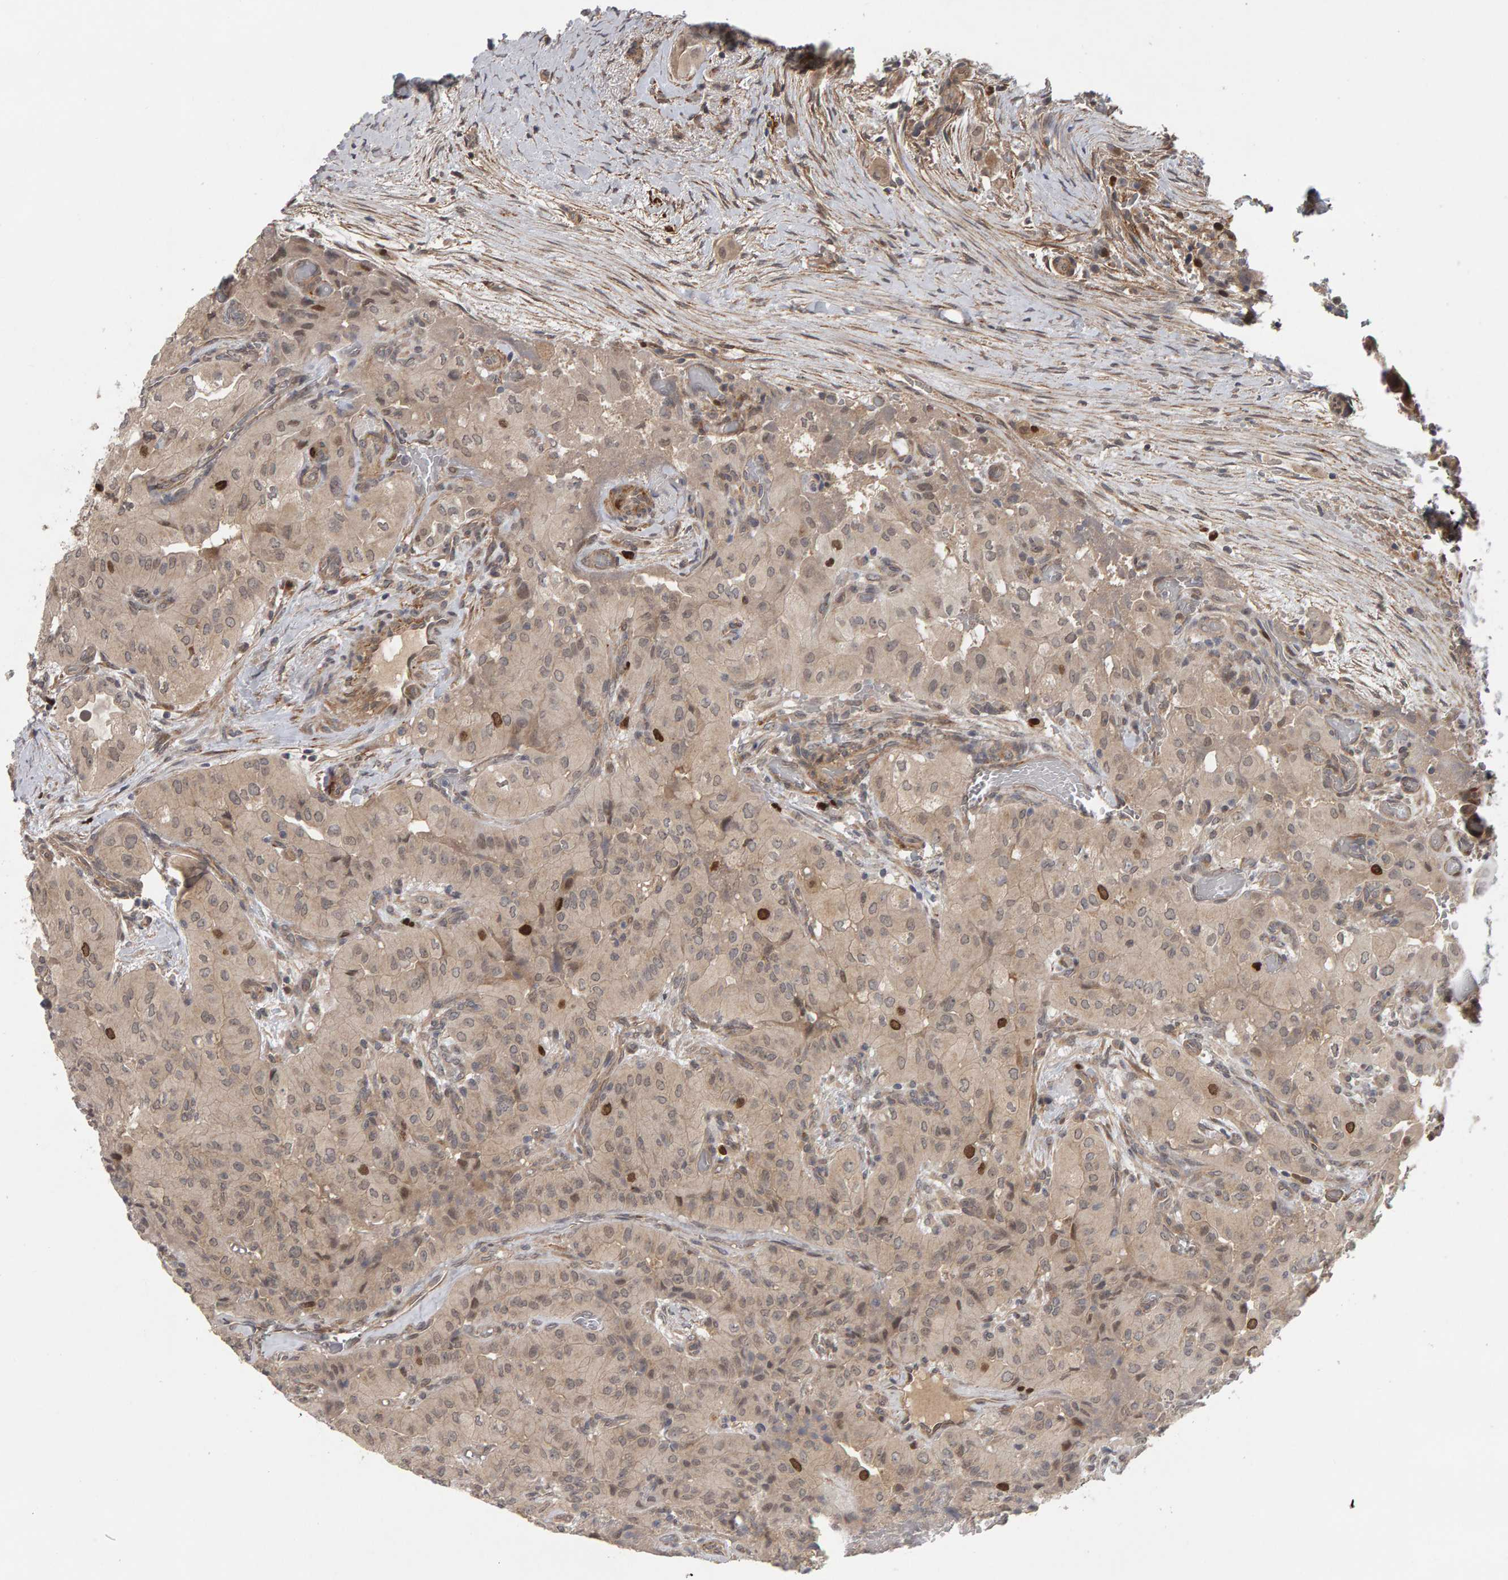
{"staining": {"intensity": "strong", "quantity": "<25%", "location": "nuclear"}, "tissue": "thyroid cancer", "cell_type": "Tumor cells", "image_type": "cancer", "snomed": [{"axis": "morphology", "description": "Papillary adenocarcinoma, NOS"}, {"axis": "topography", "description": "Thyroid gland"}], "caption": "Protein staining by IHC exhibits strong nuclear positivity in approximately <25% of tumor cells in thyroid cancer (papillary adenocarcinoma). (DAB IHC with brightfield microscopy, high magnification).", "gene": "CDCA5", "patient": {"sex": "female", "age": 59}}